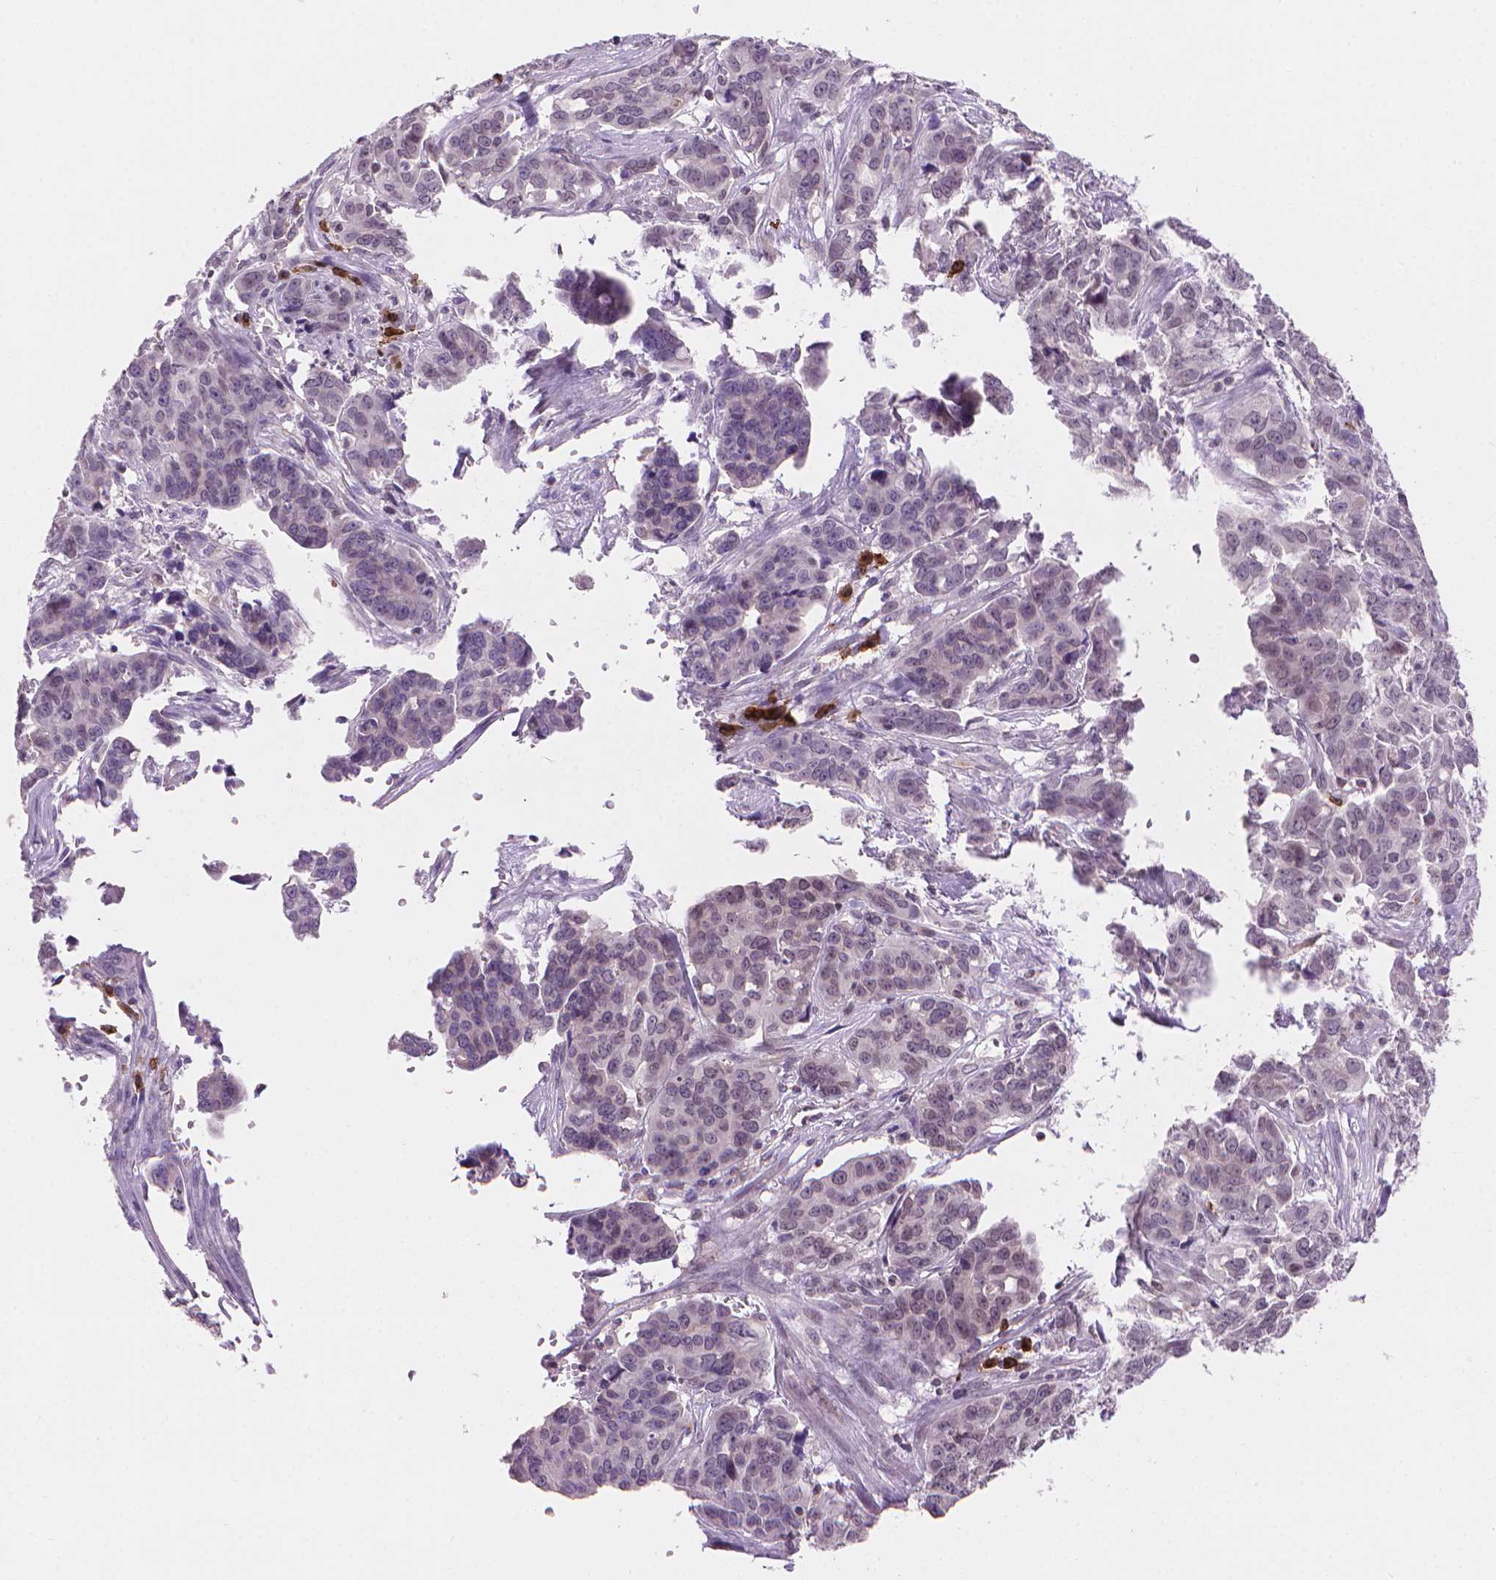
{"staining": {"intensity": "negative", "quantity": "none", "location": "none"}, "tissue": "ovarian cancer", "cell_type": "Tumor cells", "image_type": "cancer", "snomed": [{"axis": "morphology", "description": "Carcinoma, endometroid"}, {"axis": "topography", "description": "Ovary"}], "caption": "High magnification brightfield microscopy of ovarian cancer (endometroid carcinoma) stained with DAB (3,3'-diaminobenzidine) (brown) and counterstained with hematoxylin (blue): tumor cells show no significant expression.", "gene": "TMEM184A", "patient": {"sex": "female", "age": 78}}